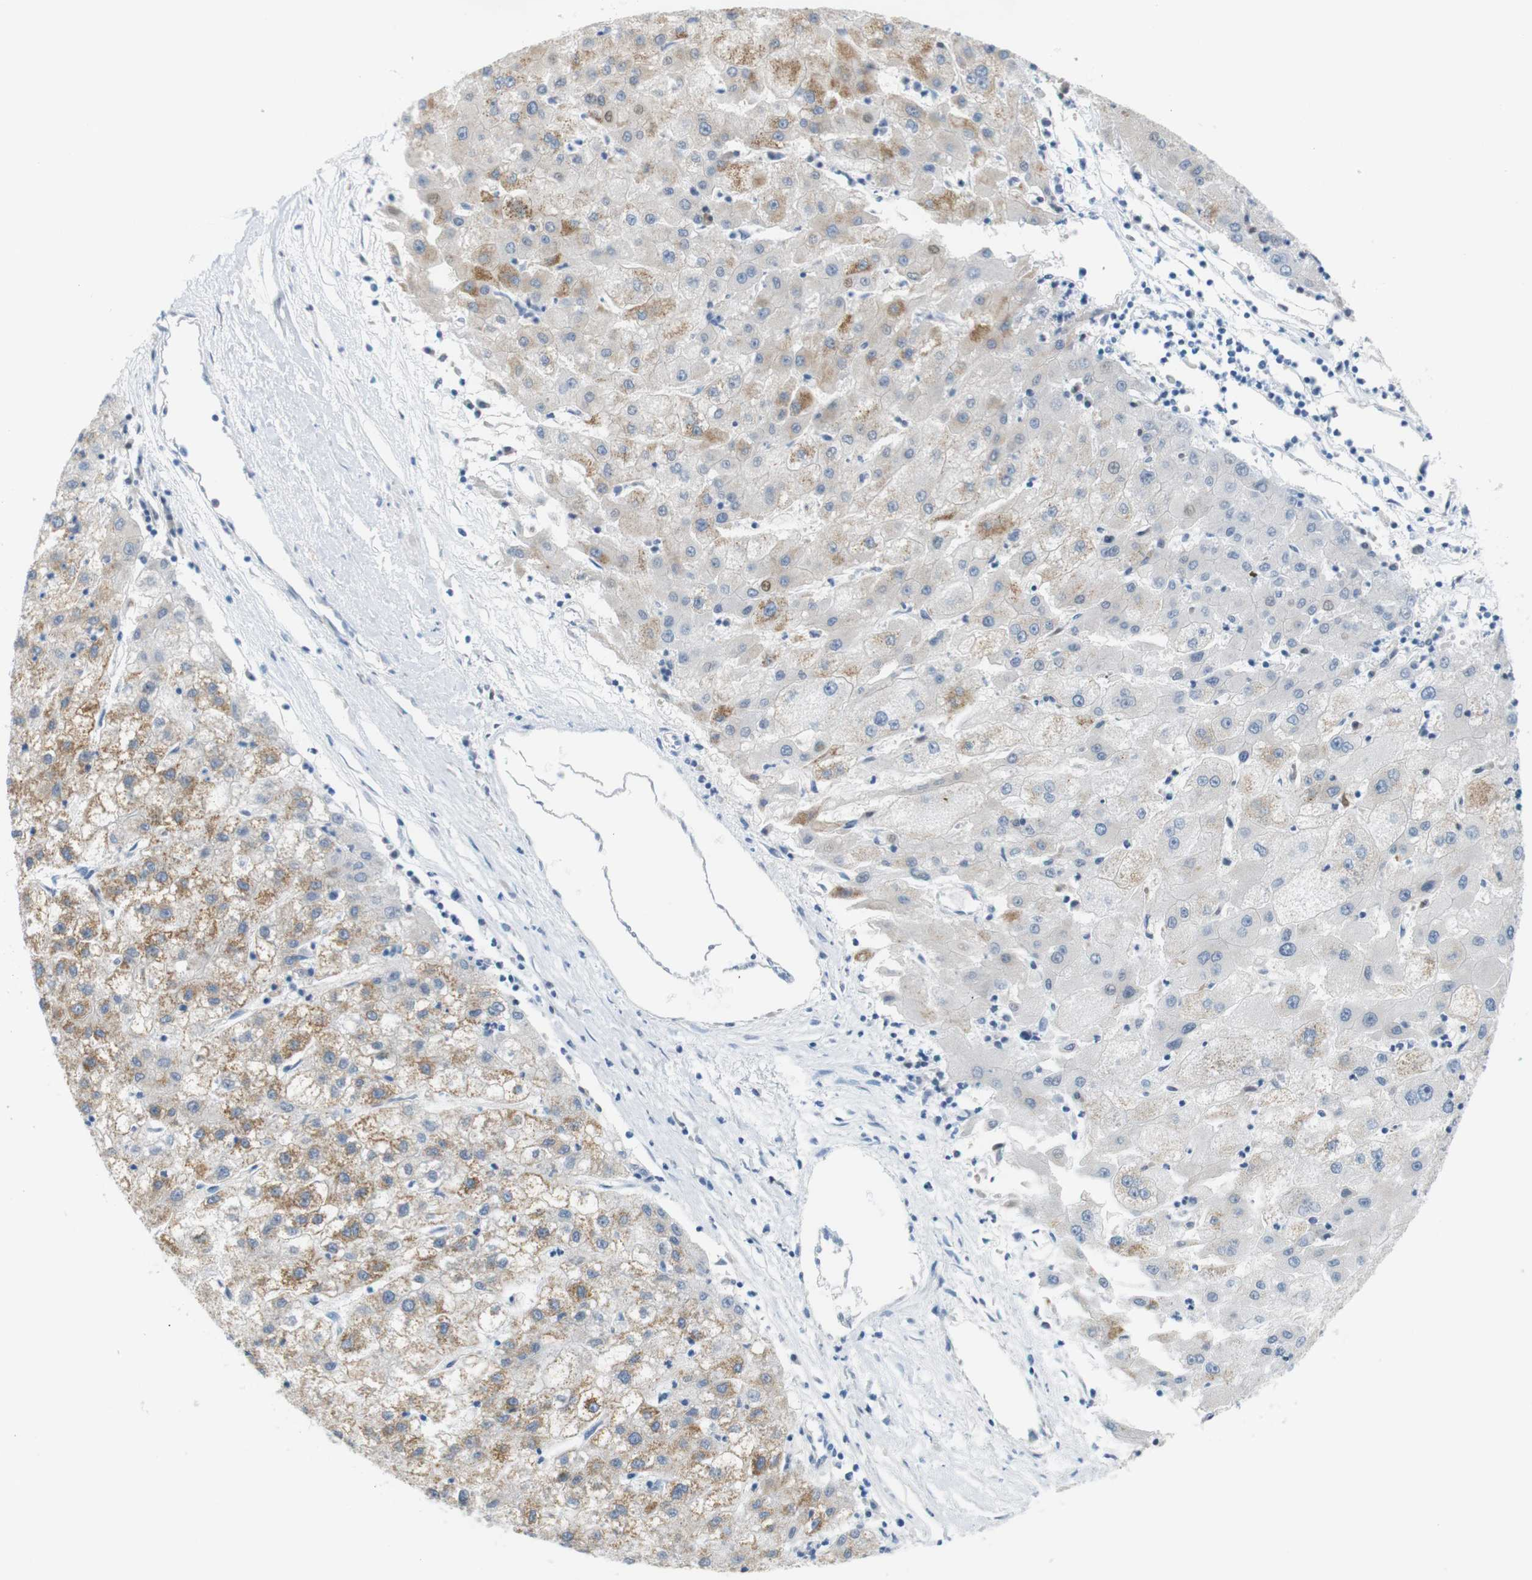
{"staining": {"intensity": "moderate", "quantity": "25%-75%", "location": "cytoplasmic/membranous"}, "tissue": "liver cancer", "cell_type": "Tumor cells", "image_type": "cancer", "snomed": [{"axis": "morphology", "description": "Carcinoma, Hepatocellular, NOS"}, {"axis": "topography", "description": "Liver"}], "caption": "Immunohistochemistry (DAB (3,3'-diaminobenzidine)) staining of human liver cancer (hepatocellular carcinoma) reveals moderate cytoplasmic/membranous protein positivity in approximately 25%-75% of tumor cells.", "gene": "LRRK2", "patient": {"sex": "male", "age": 72}}